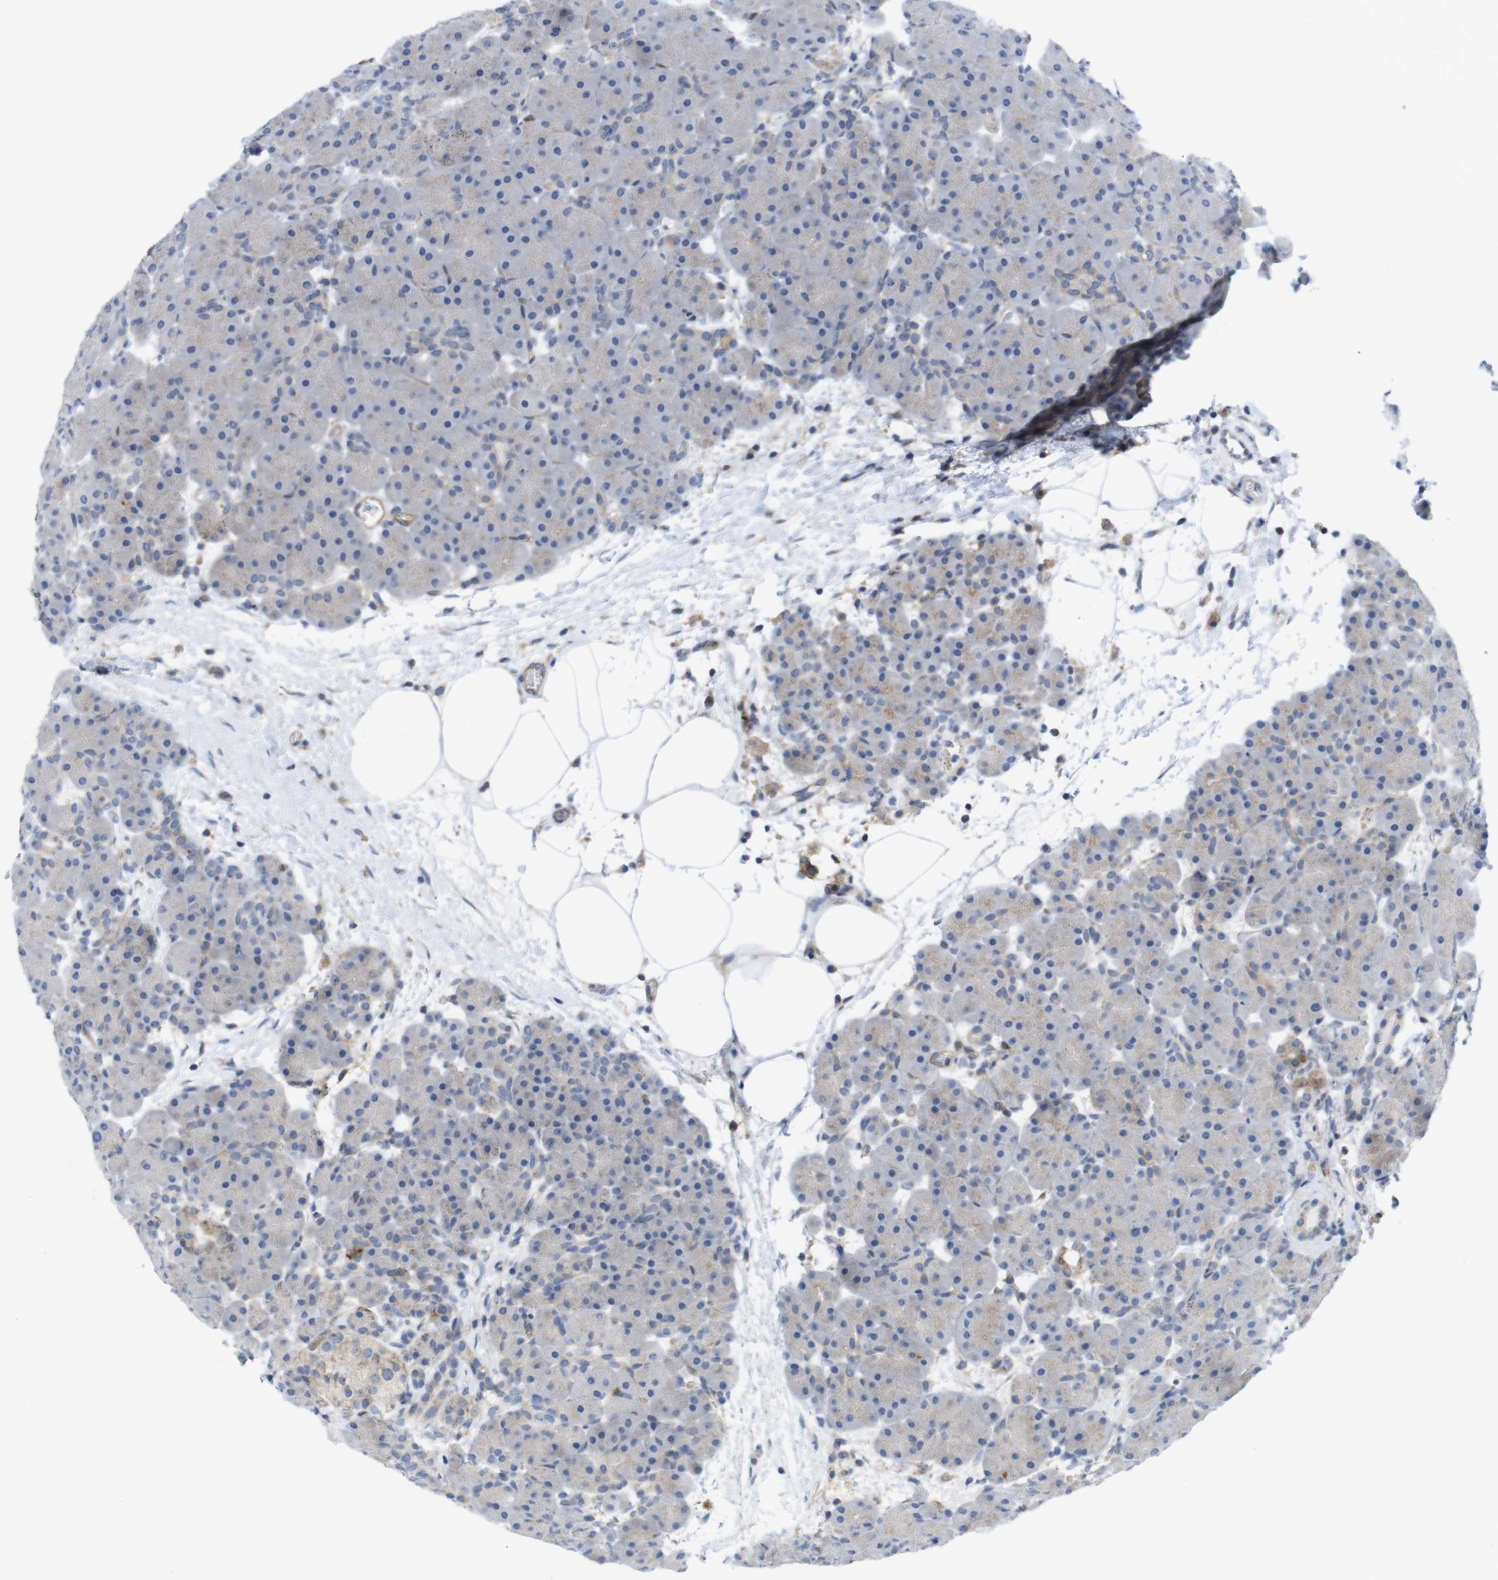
{"staining": {"intensity": "negative", "quantity": "none", "location": "none"}, "tissue": "pancreas", "cell_type": "Exocrine glandular cells", "image_type": "normal", "snomed": [{"axis": "morphology", "description": "Normal tissue, NOS"}, {"axis": "topography", "description": "Pancreas"}], "caption": "Exocrine glandular cells are negative for brown protein staining in normal pancreas. (Brightfield microscopy of DAB IHC at high magnification).", "gene": "CCR6", "patient": {"sex": "male", "age": 66}}